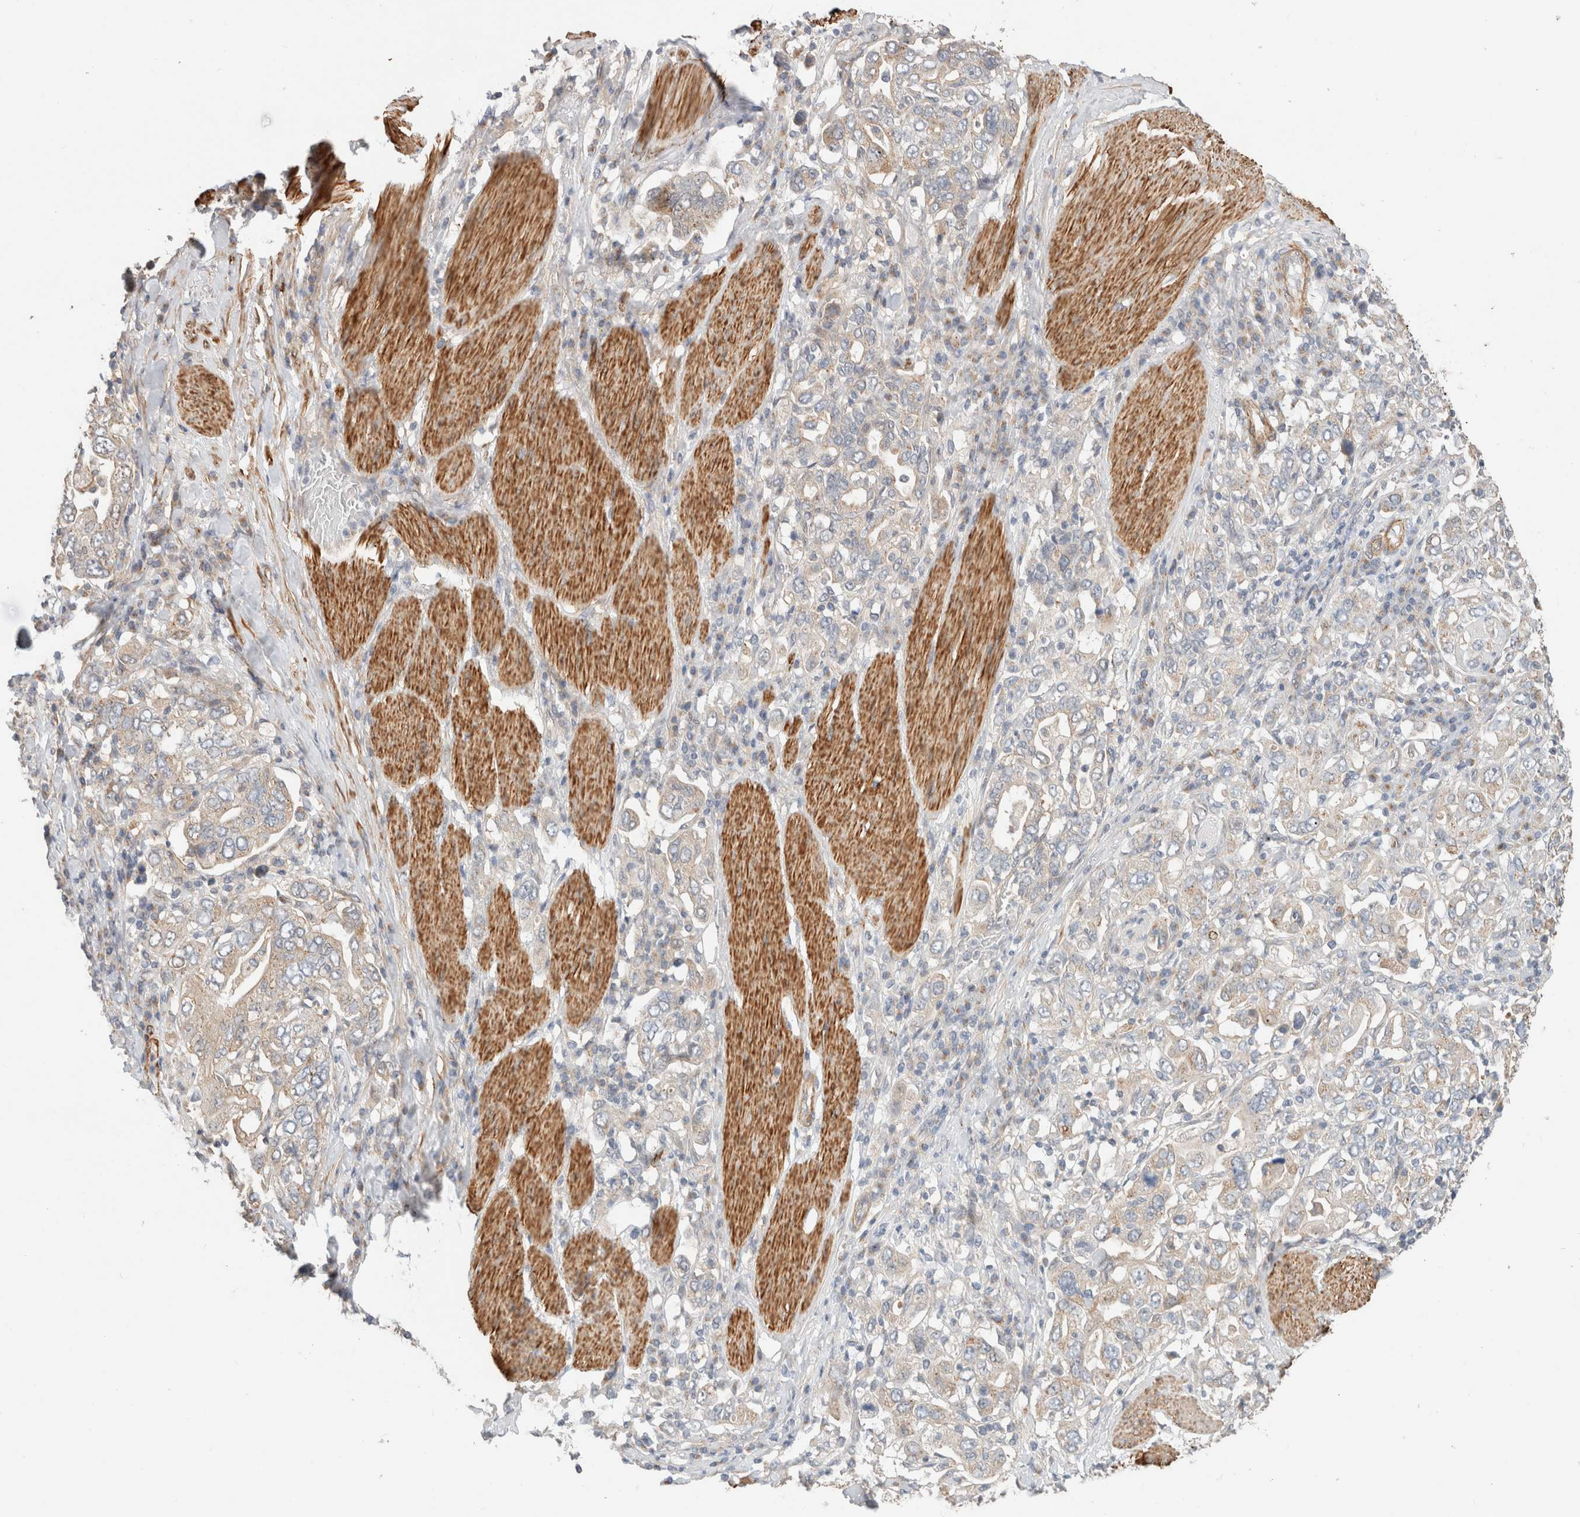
{"staining": {"intensity": "weak", "quantity": "<25%", "location": "cytoplasmic/membranous"}, "tissue": "stomach cancer", "cell_type": "Tumor cells", "image_type": "cancer", "snomed": [{"axis": "morphology", "description": "Adenocarcinoma, NOS"}, {"axis": "topography", "description": "Stomach, upper"}], "caption": "DAB immunohistochemical staining of stomach cancer (adenocarcinoma) reveals no significant staining in tumor cells.", "gene": "ID3", "patient": {"sex": "male", "age": 62}}